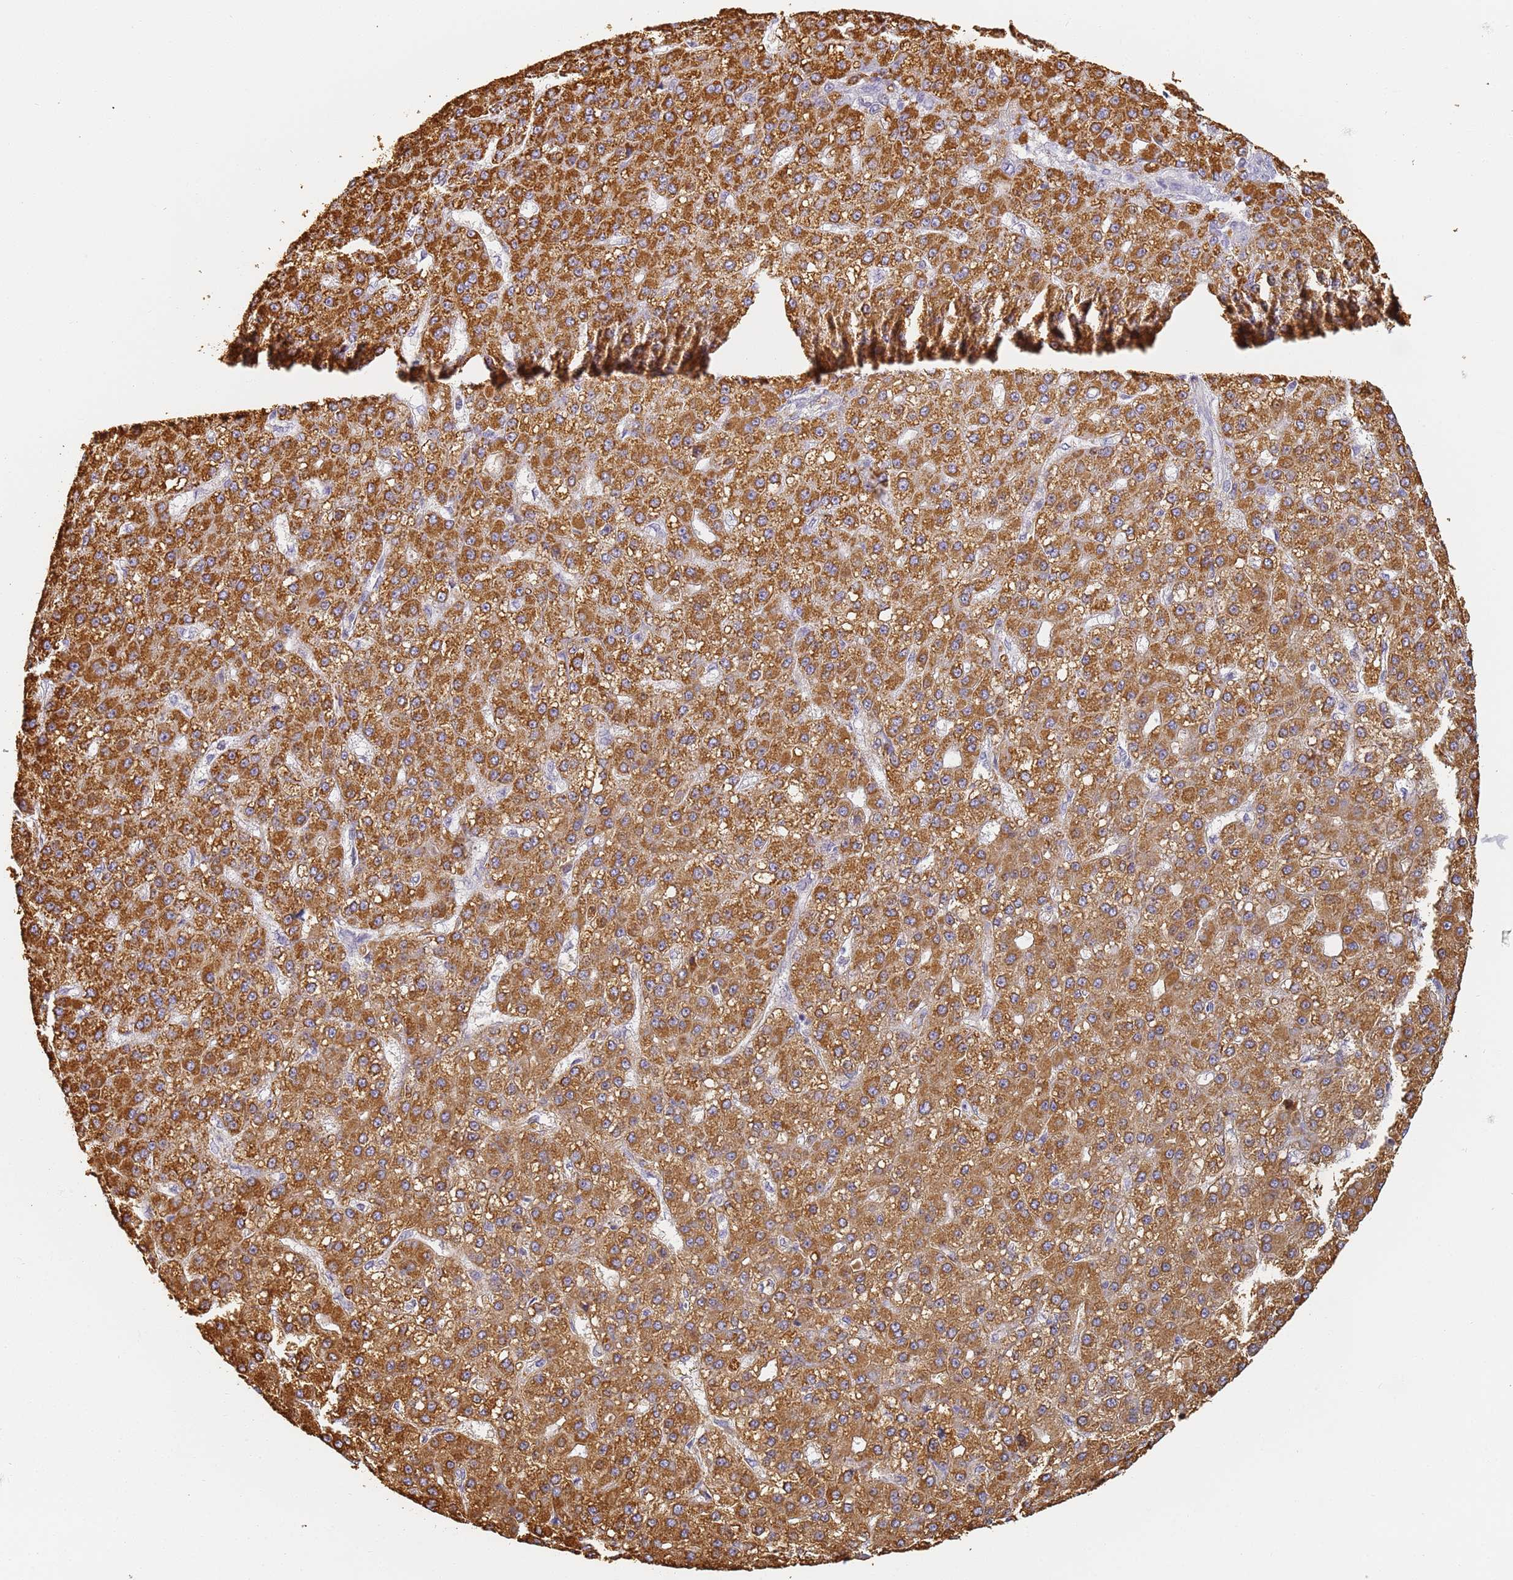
{"staining": {"intensity": "strong", "quantity": ">75%", "location": "cytoplasmic/membranous"}, "tissue": "liver cancer", "cell_type": "Tumor cells", "image_type": "cancer", "snomed": [{"axis": "morphology", "description": "Carcinoma, Hepatocellular, NOS"}, {"axis": "topography", "description": "Liver"}], "caption": "Human liver cancer (hepatocellular carcinoma) stained with a protein marker reveals strong staining in tumor cells.", "gene": "SLC38A9", "patient": {"sex": "male", "age": 67}}